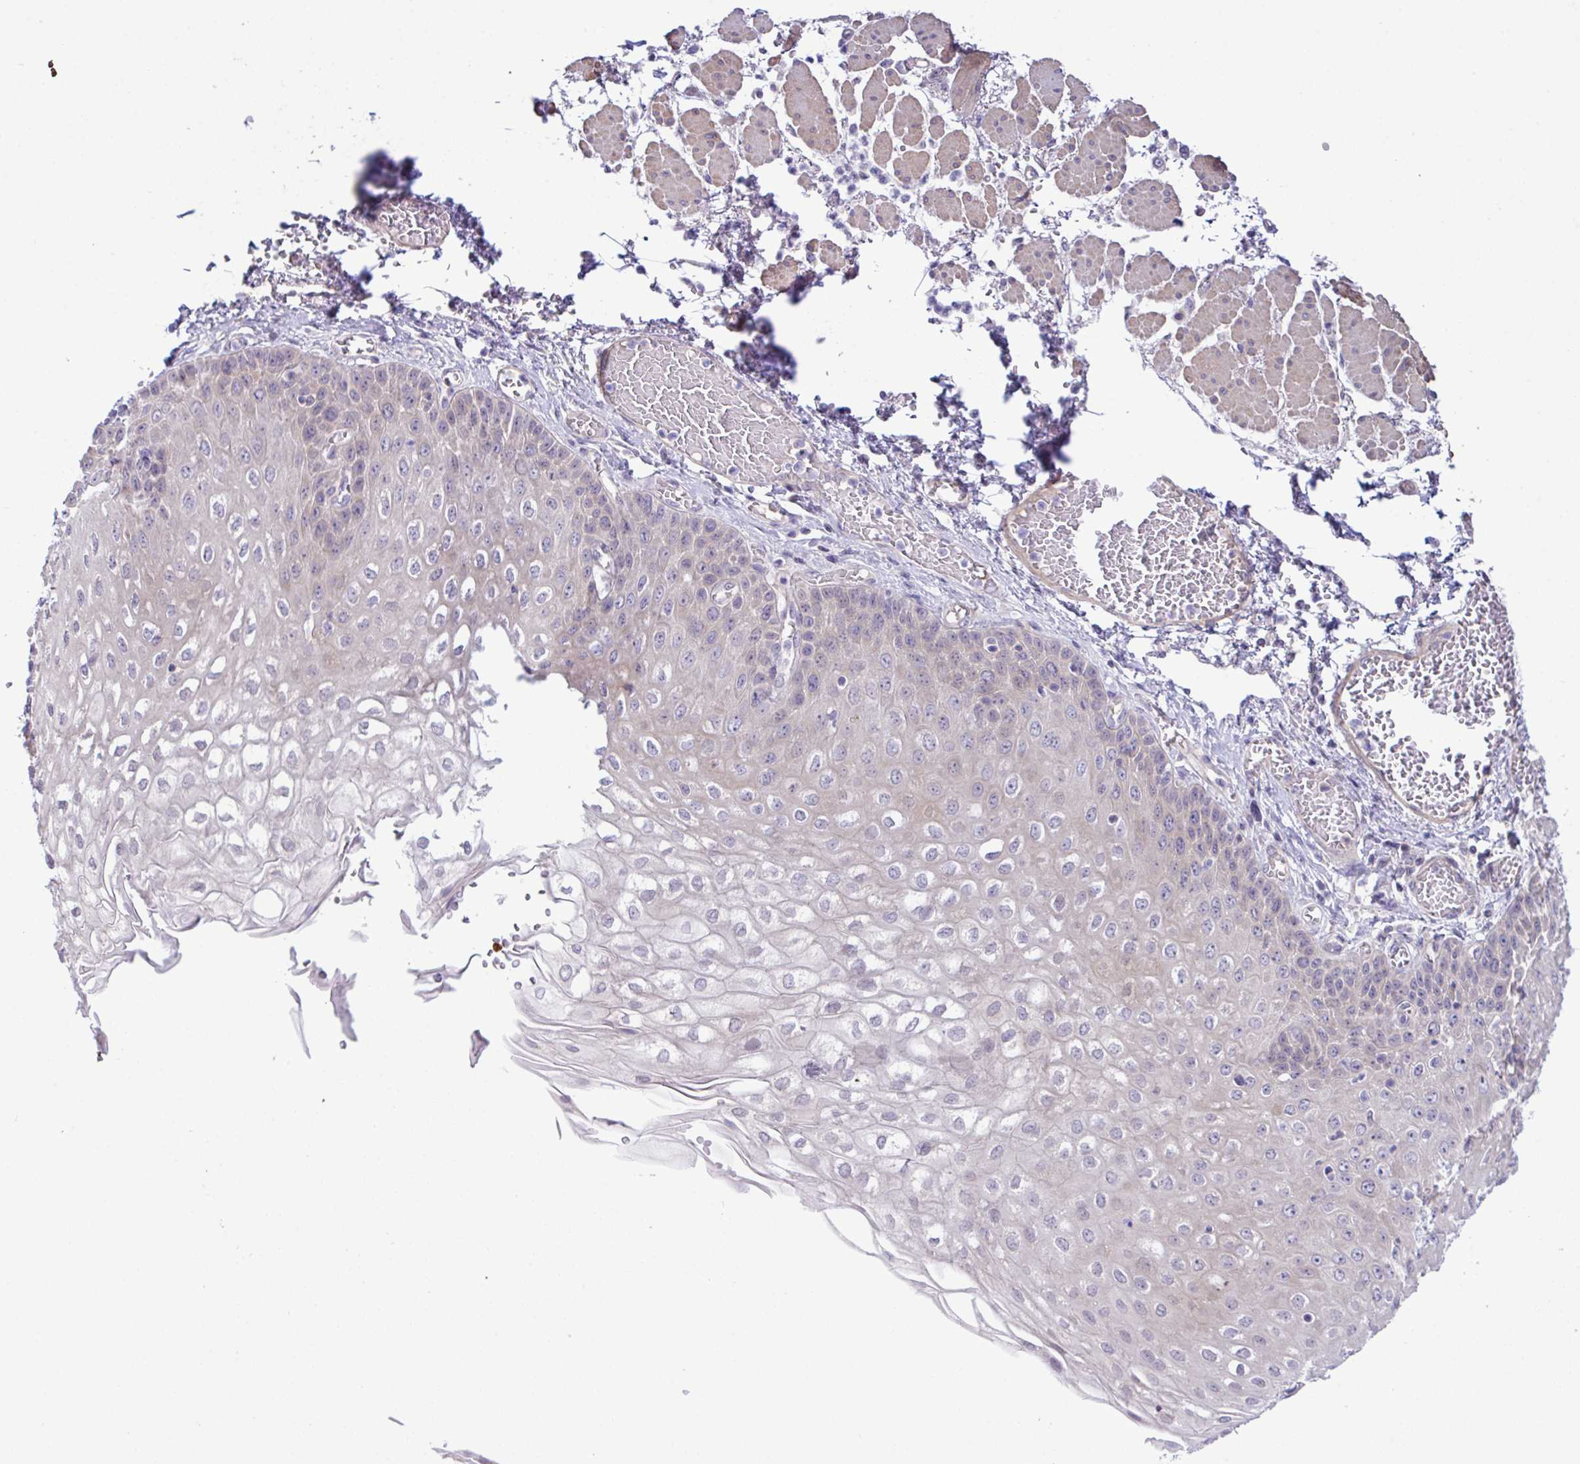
{"staining": {"intensity": "weak", "quantity": "25%-75%", "location": "cytoplasmic/membranous"}, "tissue": "esophagus", "cell_type": "Squamous epithelial cells", "image_type": "normal", "snomed": [{"axis": "morphology", "description": "Normal tissue, NOS"}, {"axis": "morphology", "description": "Adenocarcinoma, NOS"}, {"axis": "topography", "description": "Esophagus"}], "caption": "Esophagus stained with DAB (3,3'-diaminobenzidine) IHC reveals low levels of weak cytoplasmic/membranous expression in about 25%-75% of squamous epithelial cells.", "gene": "SYNPO2L", "patient": {"sex": "male", "age": 81}}